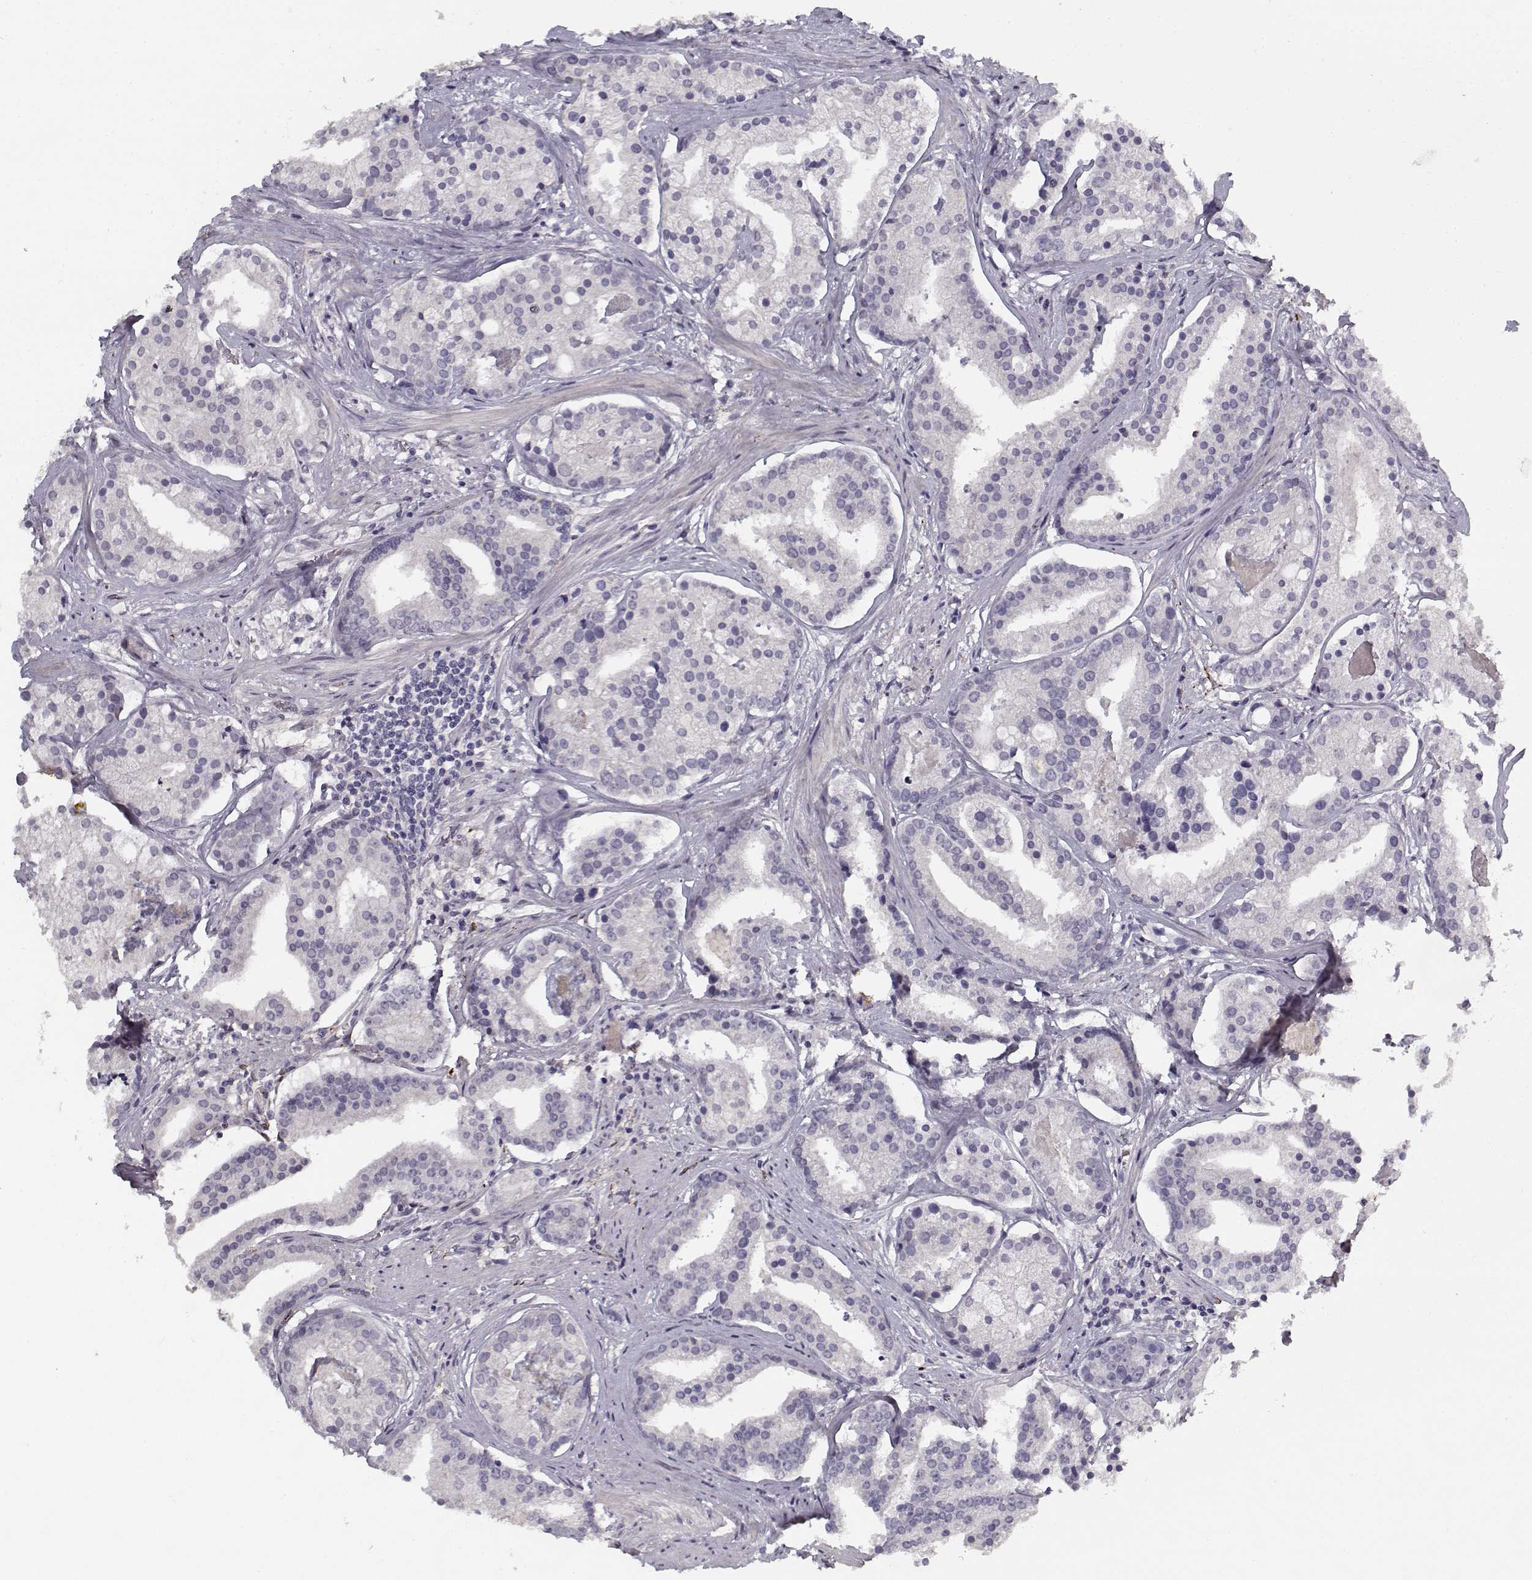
{"staining": {"intensity": "negative", "quantity": "none", "location": "none"}, "tissue": "prostate cancer", "cell_type": "Tumor cells", "image_type": "cancer", "snomed": [{"axis": "morphology", "description": "Adenocarcinoma, NOS"}, {"axis": "topography", "description": "Prostate and seminal vesicle, NOS"}, {"axis": "topography", "description": "Prostate"}], "caption": "Histopathology image shows no protein expression in tumor cells of prostate cancer (adenocarcinoma) tissue.", "gene": "SNCA", "patient": {"sex": "male", "age": 44}}